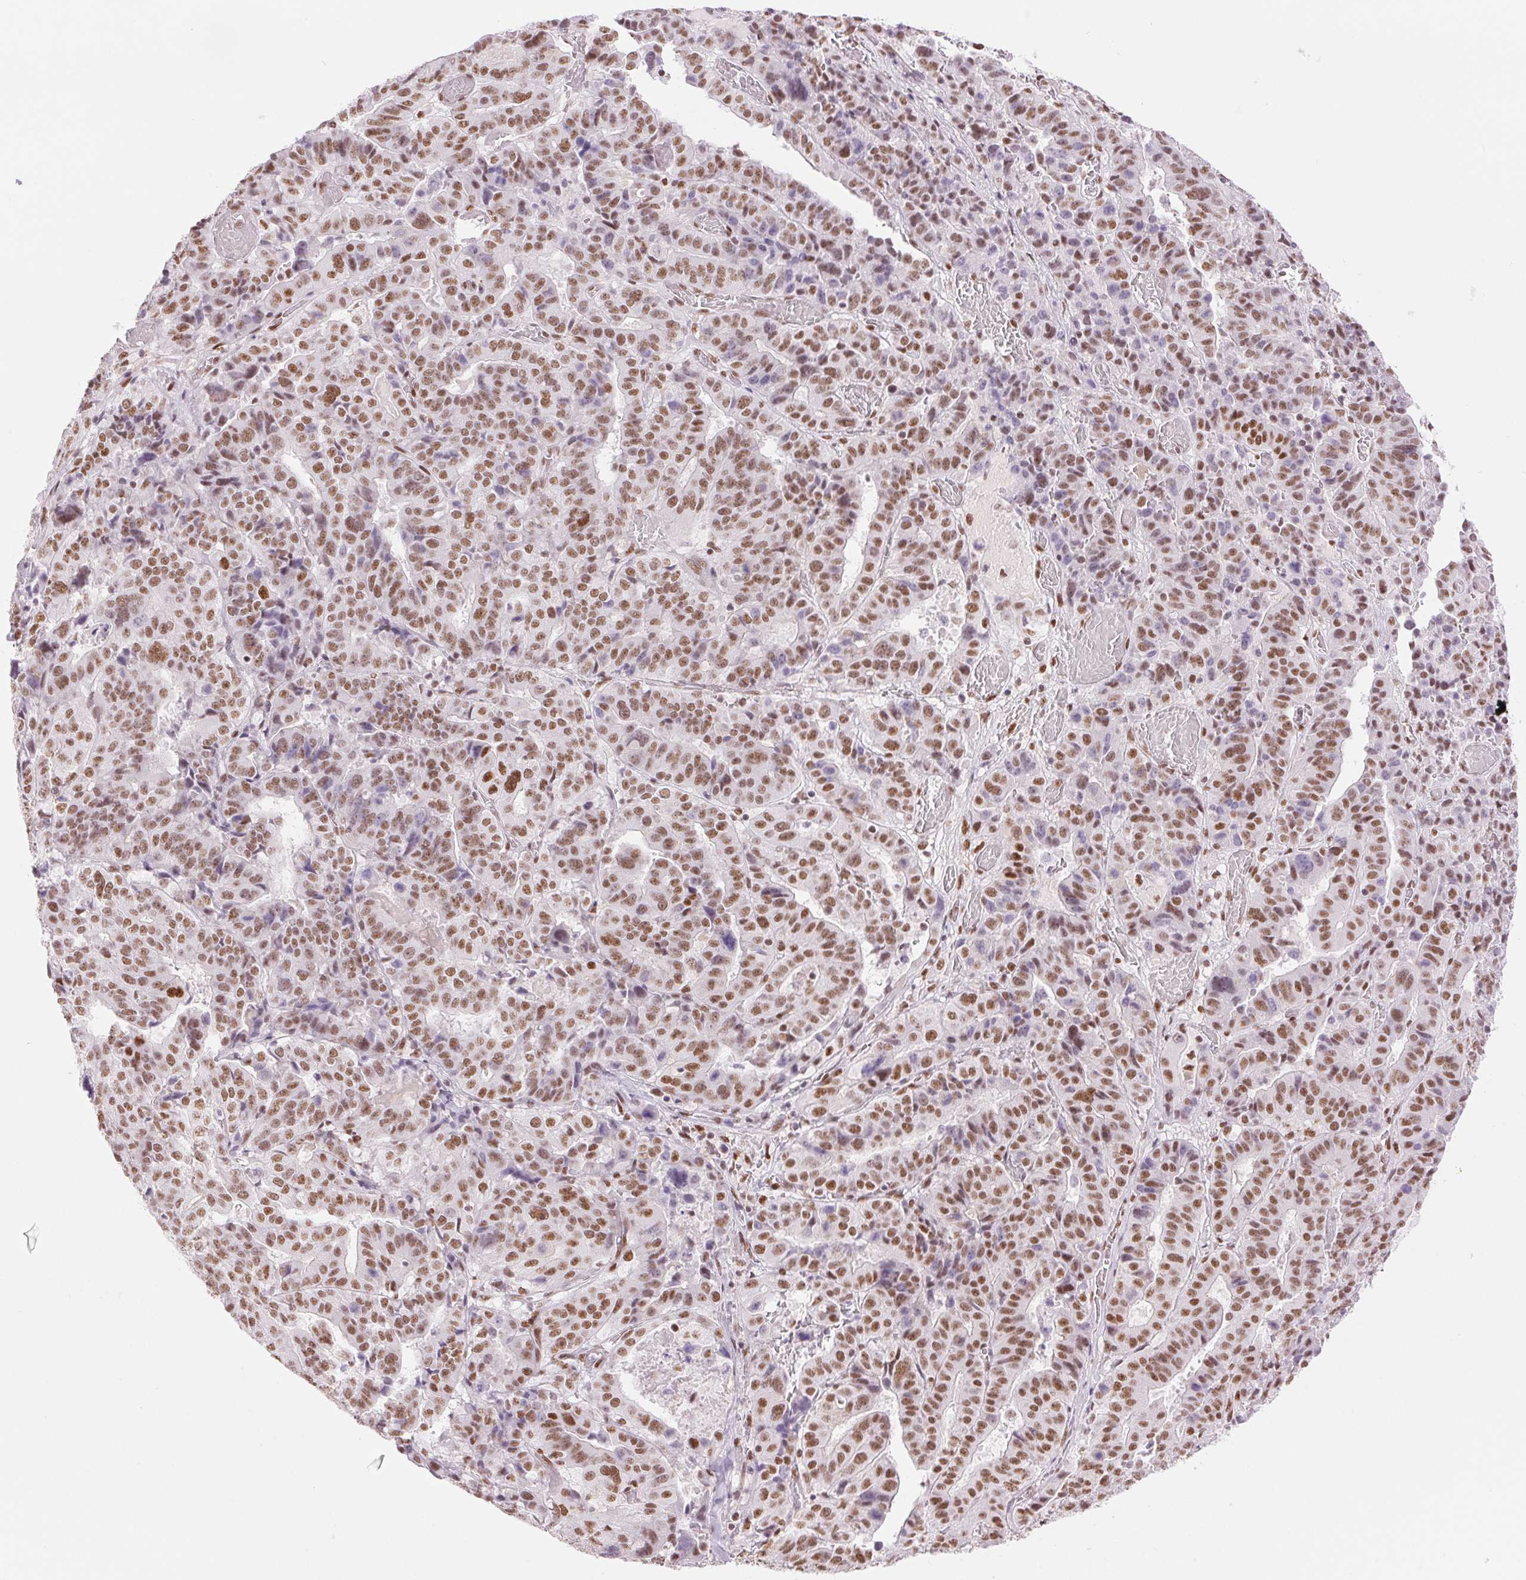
{"staining": {"intensity": "moderate", "quantity": ">75%", "location": "nuclear"}, "tissue": "stomach cancer", "cell_type": "Tumor cells", "image_type": "cancer", "snomed": [{"axis": "morphology", "description": "Adenocarcinoma, NOS"}, {"axis": "topography", "description": "Stomach"}], "caption": "DAB (3,3'-diaminobenzidine) immunohistochemical staining of stomach adenocarcinoma displays moderate nuclear protein staining in approximately >75% of tumor cells. (DAB (3,3'-diaminobenzidine) = brown stain, brightfield microscopy at high magnification).", "gene": "ZFR2", "patient": {"sex": "male", "age": 48}}